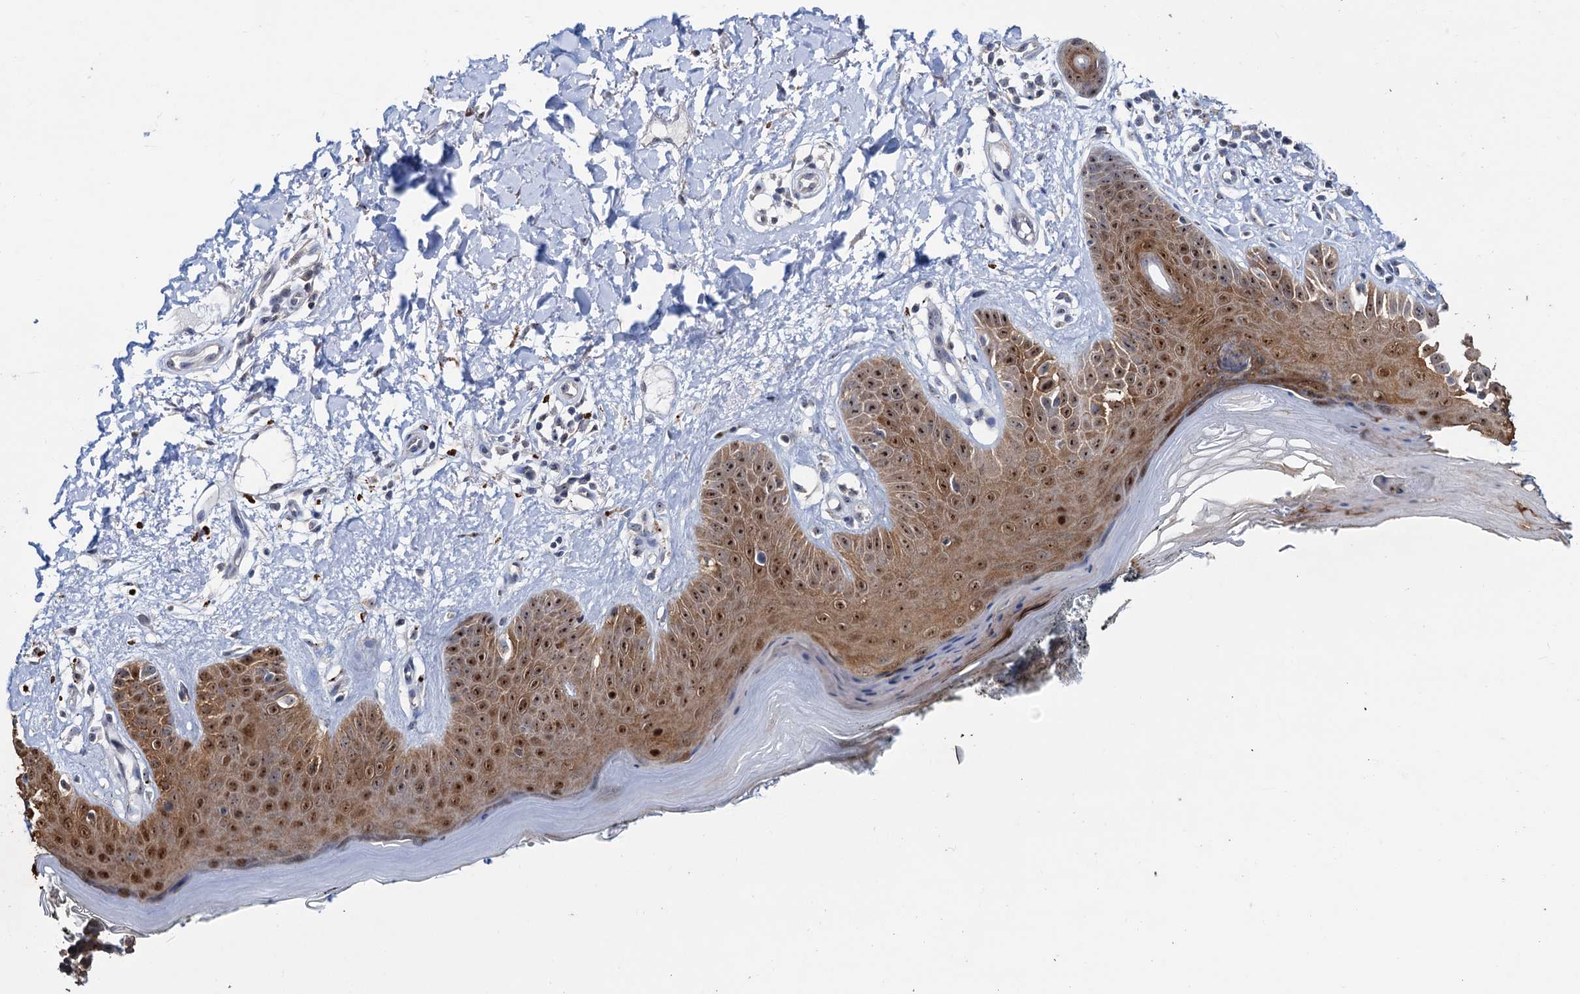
{"staining": {"intensity": "negative", "quantity": "none", "location": "none"}, "tissue": "skin", "cell_type": "Fibroblasts", "image_type": "normal", "snomed": [{"axis": "morphology", "description": "Normal tissue, NOS"}, {"axis": "topography", "description": "Skin"}], "caption": "The immunohistochemistry (IHC) histopathology image has no significant positivity in fibroblasts of skin.", "gene": "C2CD3", "patient": {"sex": "female", "age": 64}}